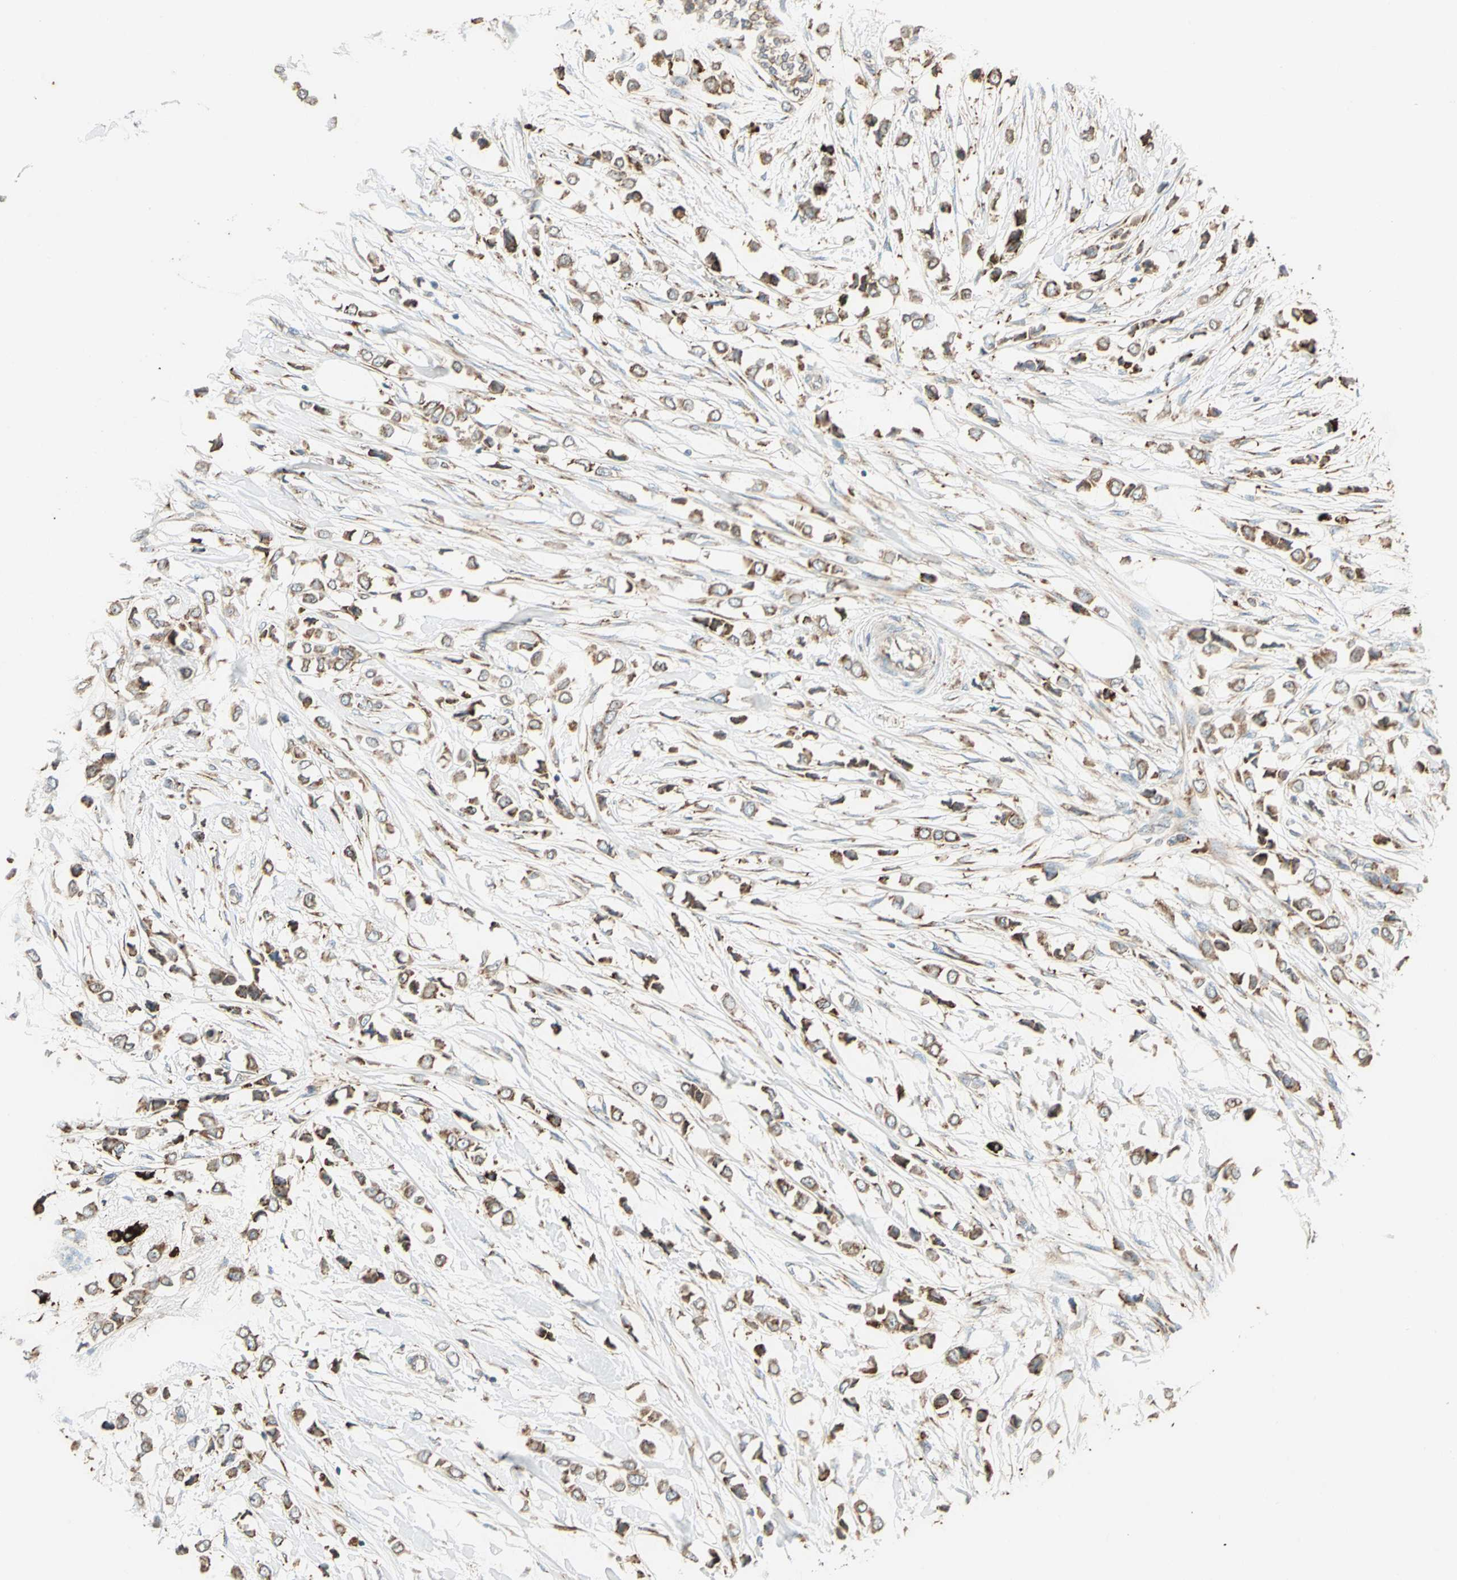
{"staining": {"intensity": "moderate", "quantity": ">75%", "location": "cytoplasmic/membranous"}, "tissue": "breast cancer", "cell_type": "Tumor cells", "image_type": "cancer", "snomed": [{"axis": "morphology", "description": "Lobular carcinoma"}, {"axis": "topography", "description": "Breast"}], "caption": "Breast cancer tissue demonstrates moderate cytoplasmic/membranous positivity in about >75% of tumor cells", "gene": "PDIA4", "patient": {"sex": "female", "age": 51}}